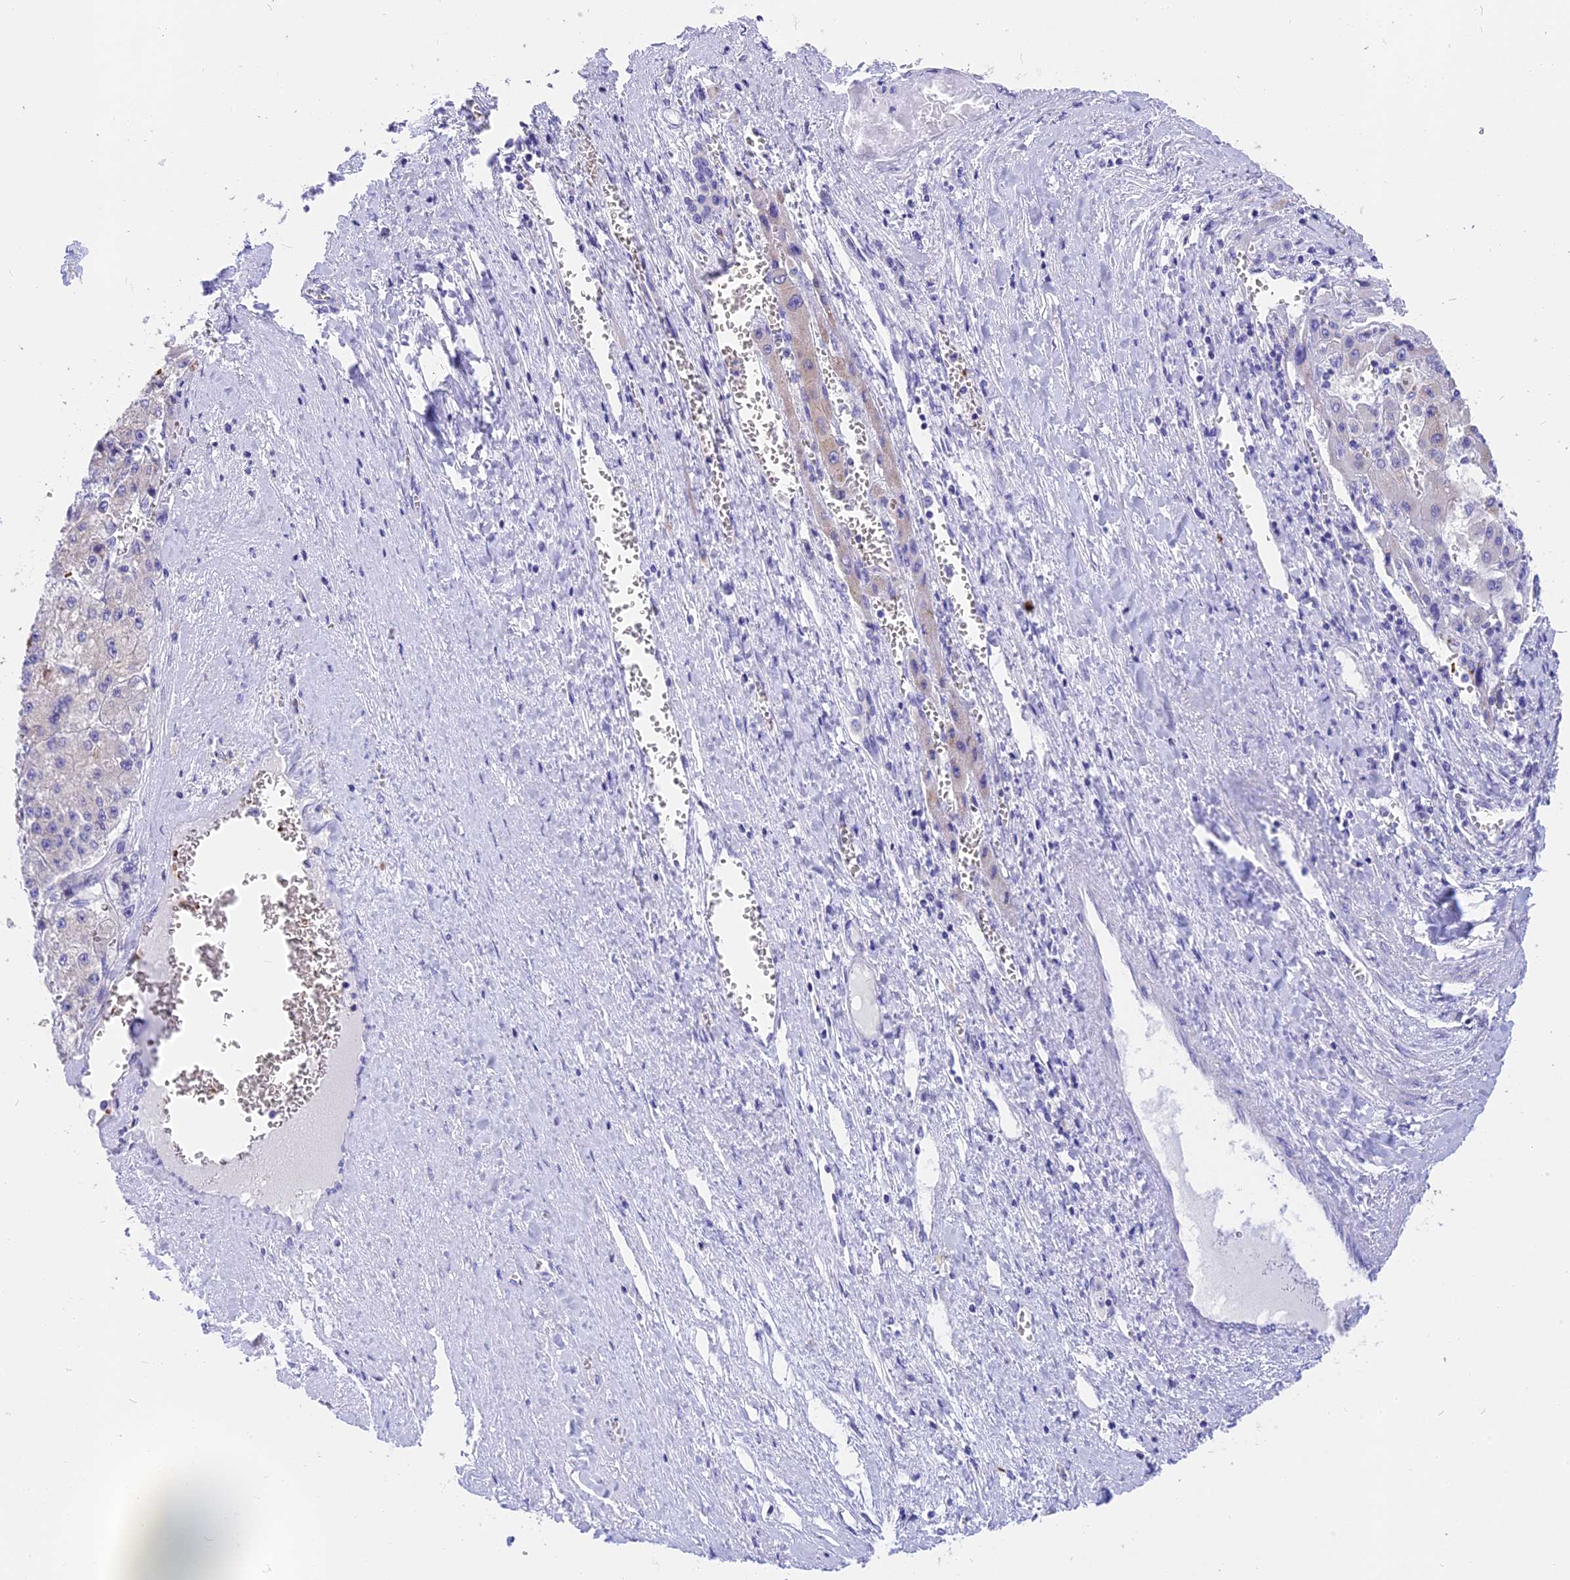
{"staining": {"intensity": "negative", "quantity": "none", "location": "none"}, "tissue": "liver cancer", "cell_type": "Tumor cells", "image_type": "cancer", "snomed": [{"axis": "morphology", "description": "Carcinoma, Hepatocellular, NOS"}, {"axis": "topography", "description": "Liver"}], "caption": "Image shows no protein positivity in tumor cells of liver cancer (hepatocellular carcinoma) tissue. (DAB immunohistochemistry (IHC), high magnification).", "gene": "TNNC2", "patient": {"sex": "female", "age": 73}}